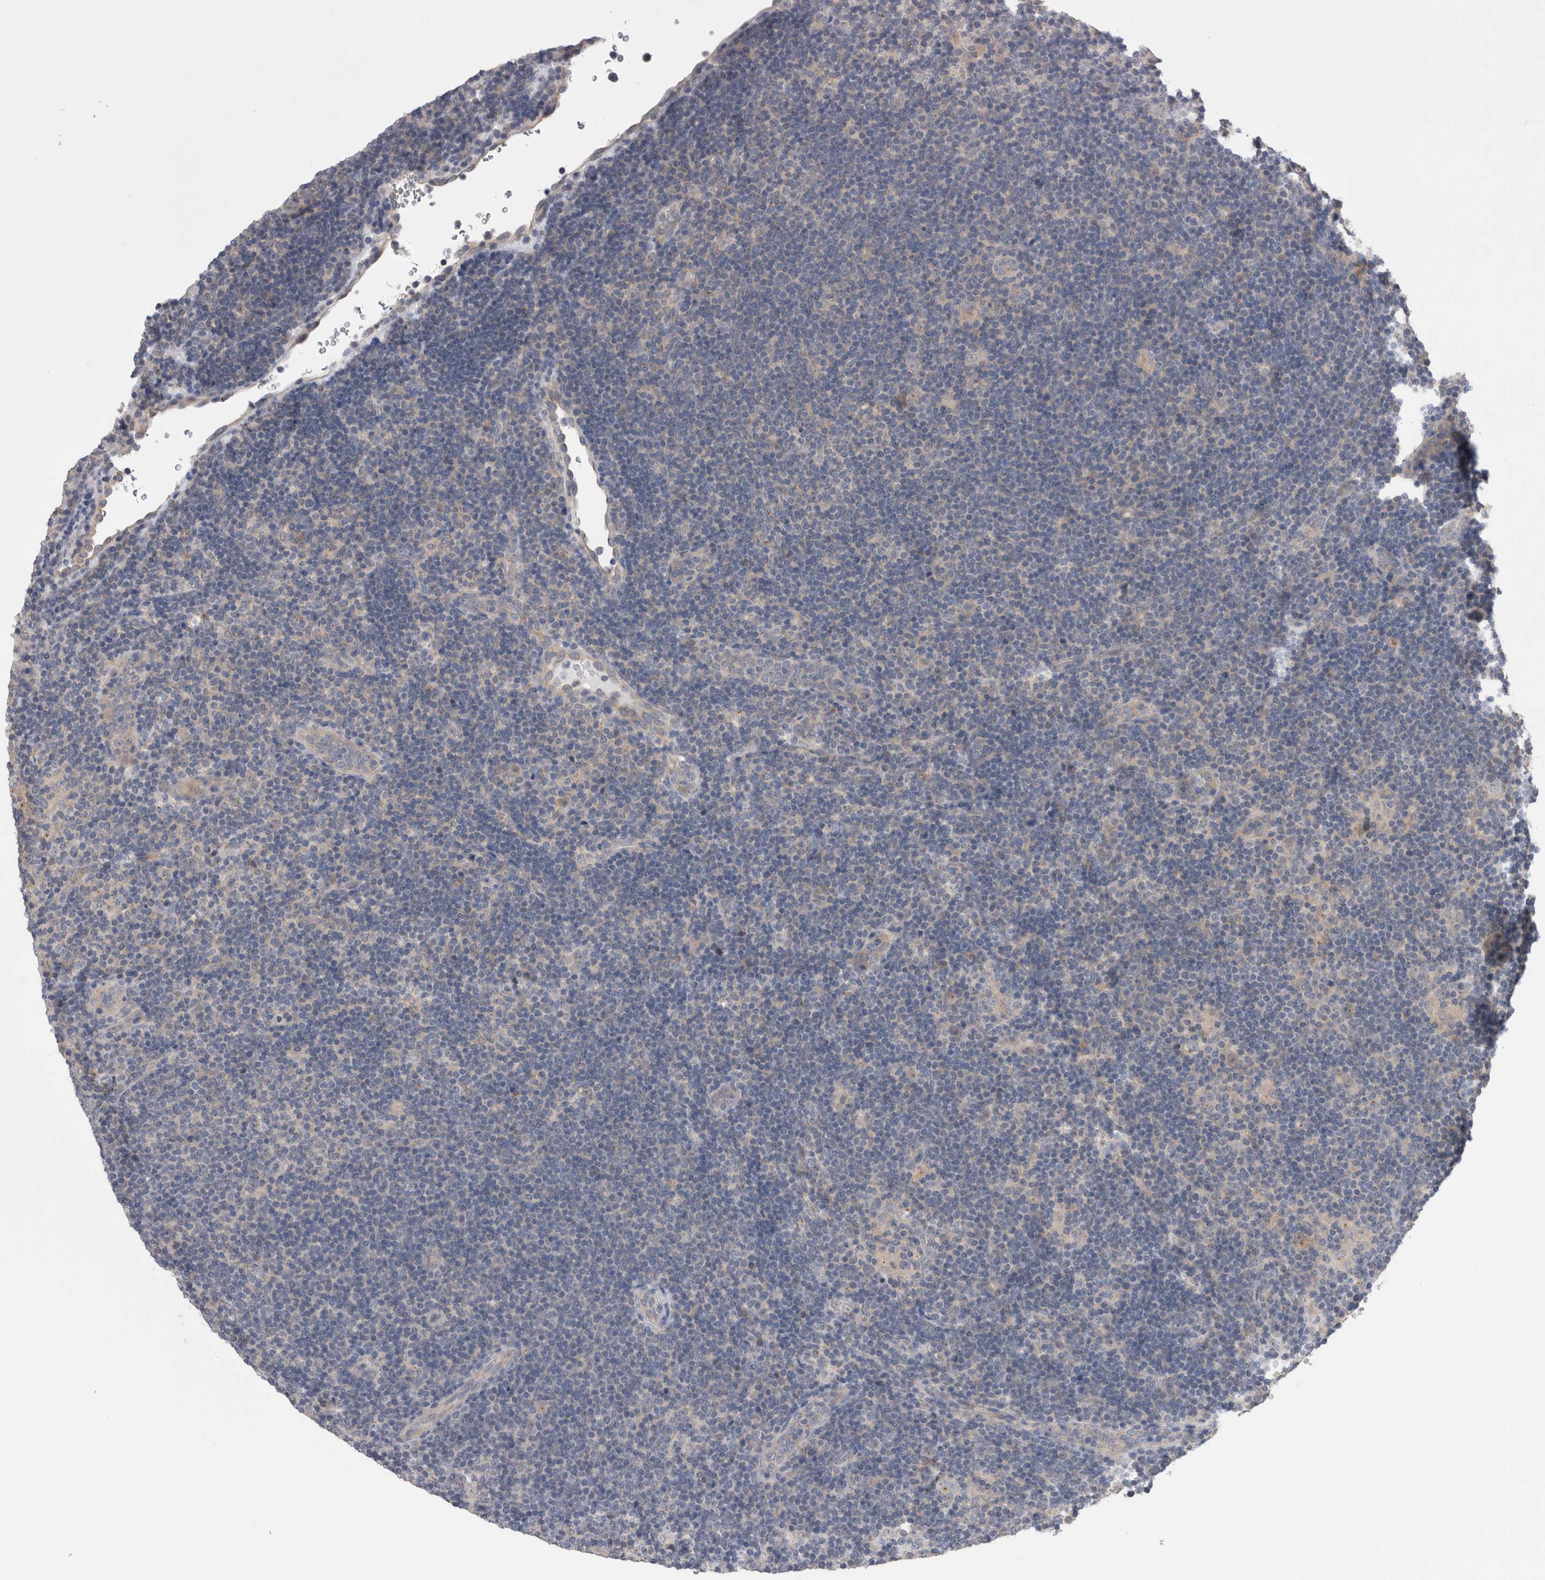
{"staining": {"intensity": "negative", "quantity": "none", "location": "none"}, "tissue": "lymphoma", "cell_type": "Tumor cells", "image_type": "cancer", "snomed": [{"axis": "morphology", "description": "Hodgkin's disease, NOS"}, {"axis": "topography", "description": "Lymph node"}], "caption": "Image shows no significant protein expression in tumor cells of lymphoma.", "gene": "DCTN6", "patient": {"sex": "female", "age": 57}}